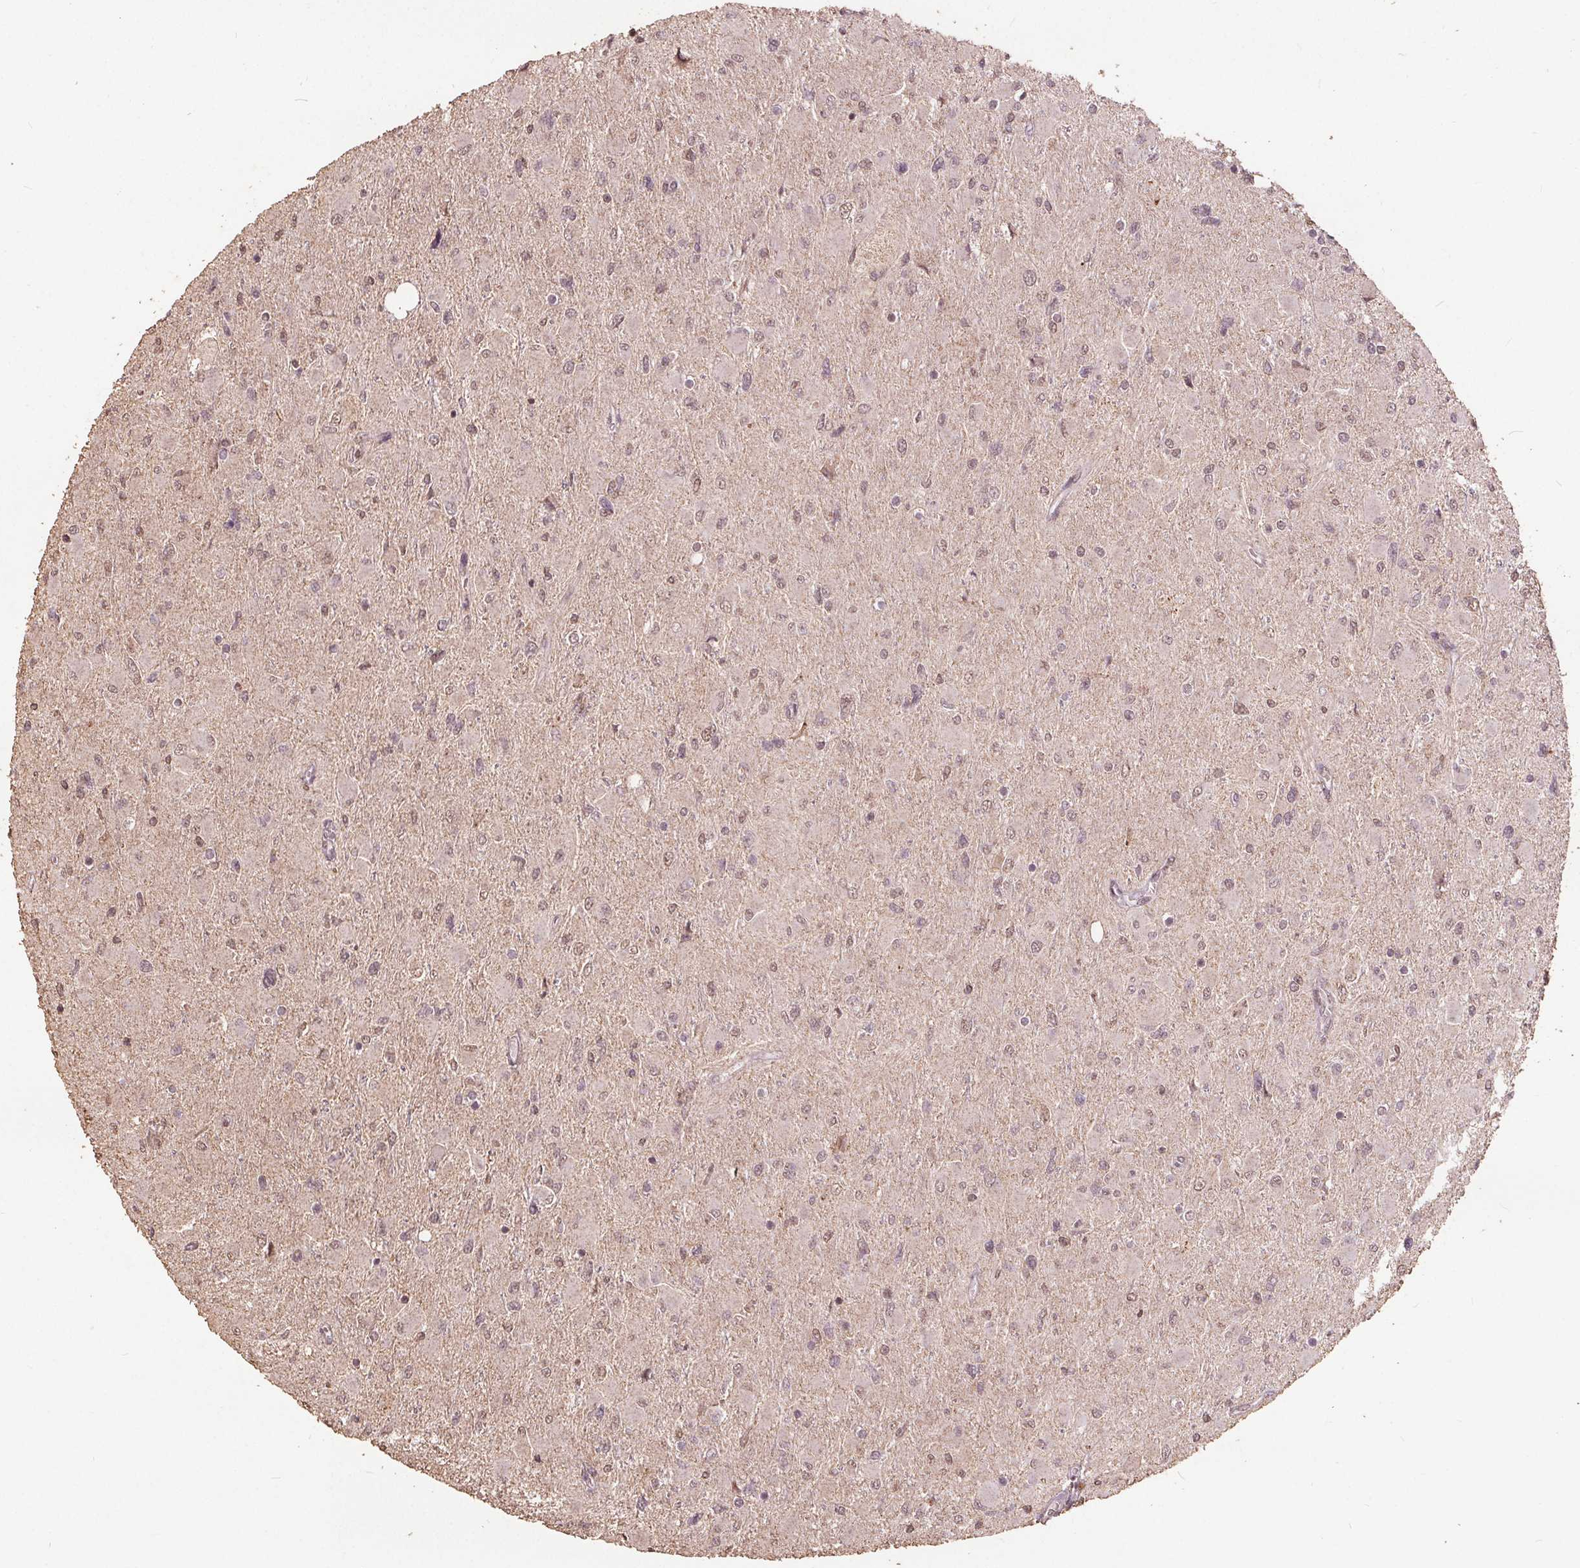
{"staining": {"intensity": "weak", "quantity": "<25%", "location": "nuclear"}, "tissue": "glioma", "cell_type": "Tumor cells", "image_type": "cancer", "snomed": [{"axis": "morphology", "description": "Glioma, malignant, High grade"}, {"axis": "topography", "description": "Cerebral cortex"}], "caption": "Image shows no protein staining in tumor cells of malignant glioma (high-grade) tissue. (Stains: DAB (3,3'-diaminobenzidine) immunohistochemistry with hematoxylin counter stain, Microscopy: brightfield microscopy at high magnification).", "gene": "DSG3", "patient": {"sex": "female", "age": 36}}